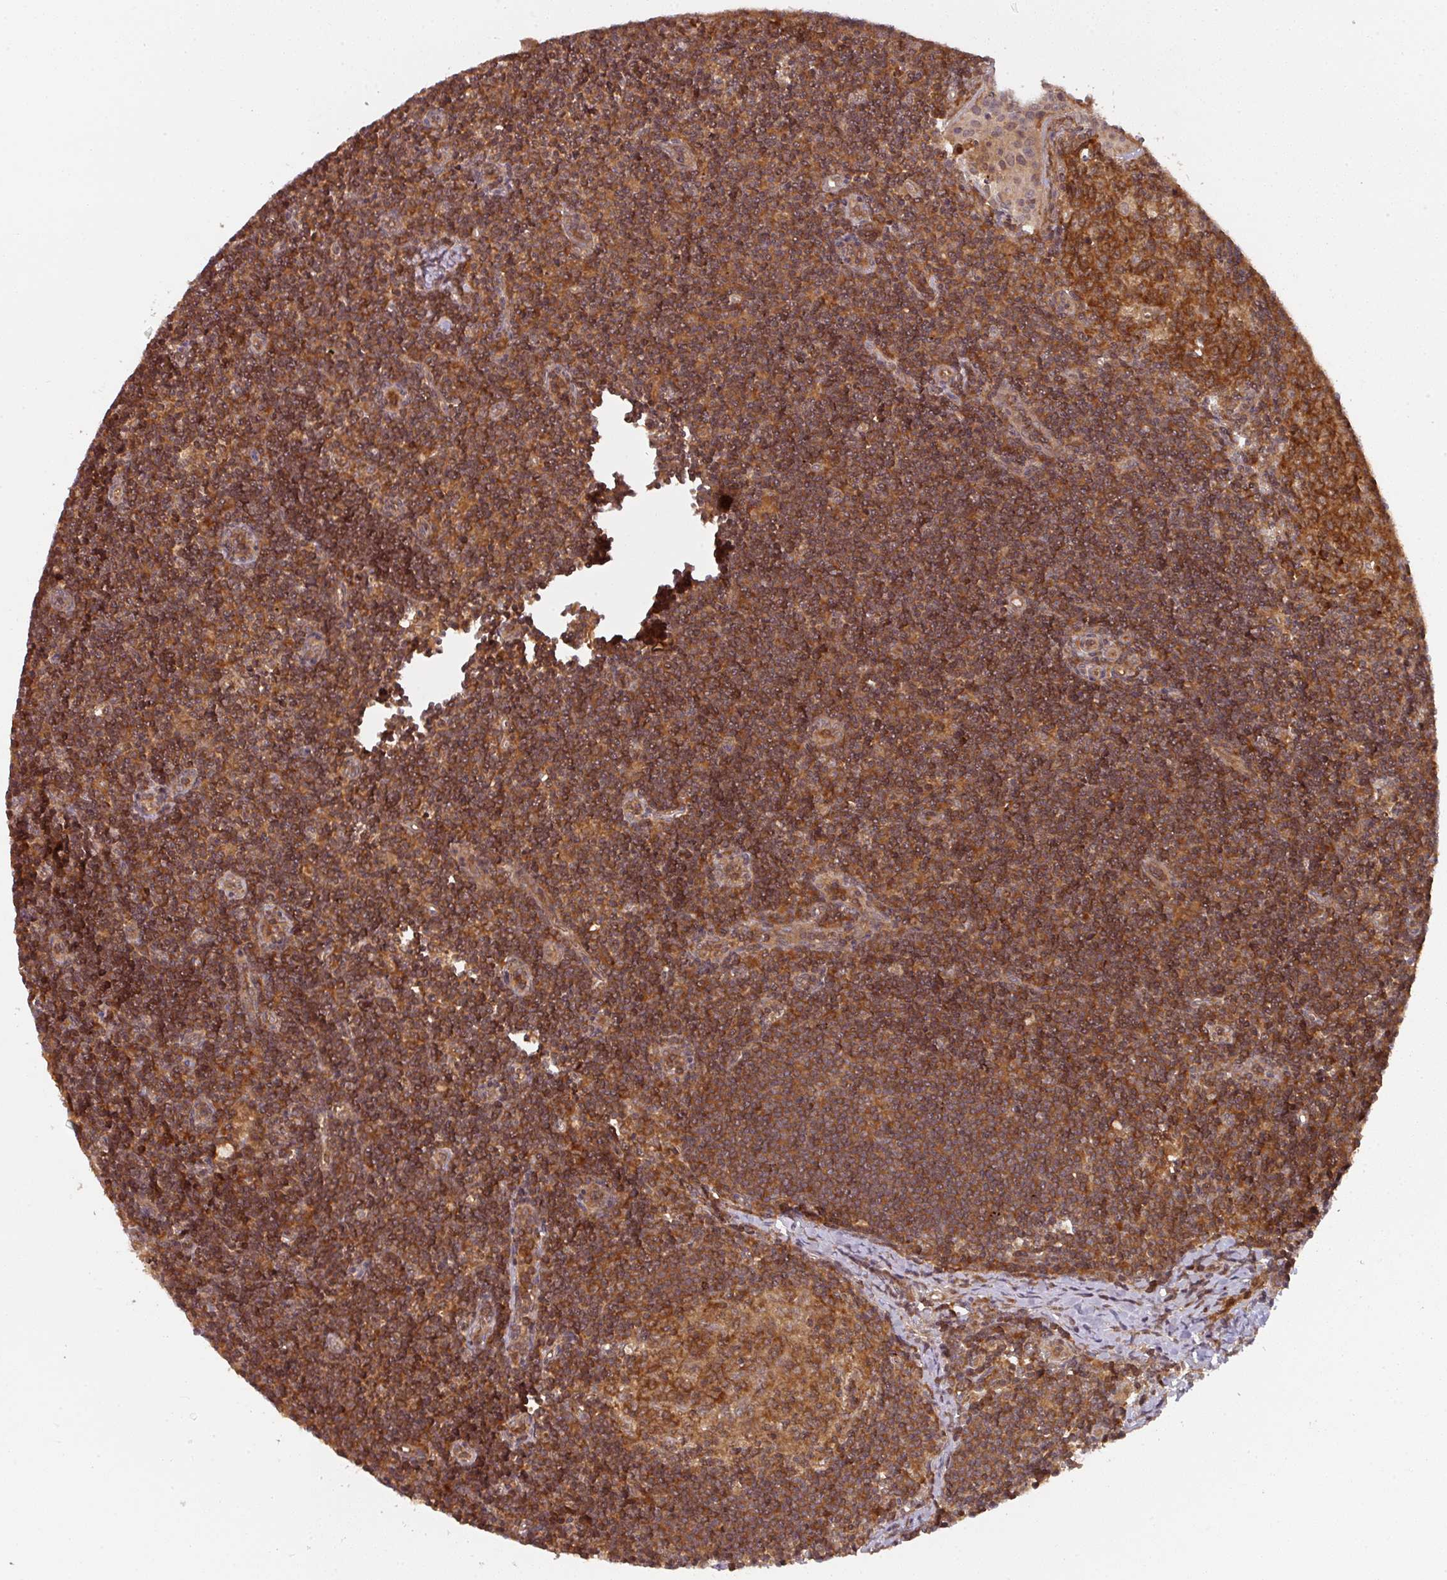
{"staining": {"intensity": "strong", "quantity": "25%-75%", "location": "cytoplasmic/membranous"}, "tissue": "lymph node", "cell_type": "Germinal center cells", "image_type": "normal", "snomed": [{"axis": "morphology", "description": "Normal tissue, NOS"}, {"axis": "topography", "description": "Lymph node"}], "caption": "DAB (3,3'-diaminobenzidine) immunohistochemical staining of normal lymph node reveals strong cytoplasmic/membranous protein expression in approximately 25%-75% of germinal center cells. (DAB IHC with brightfield microscopy, high magnification).", "gene": "EIF4EBP2", "patient": {"sex": "female", "age": 29}}